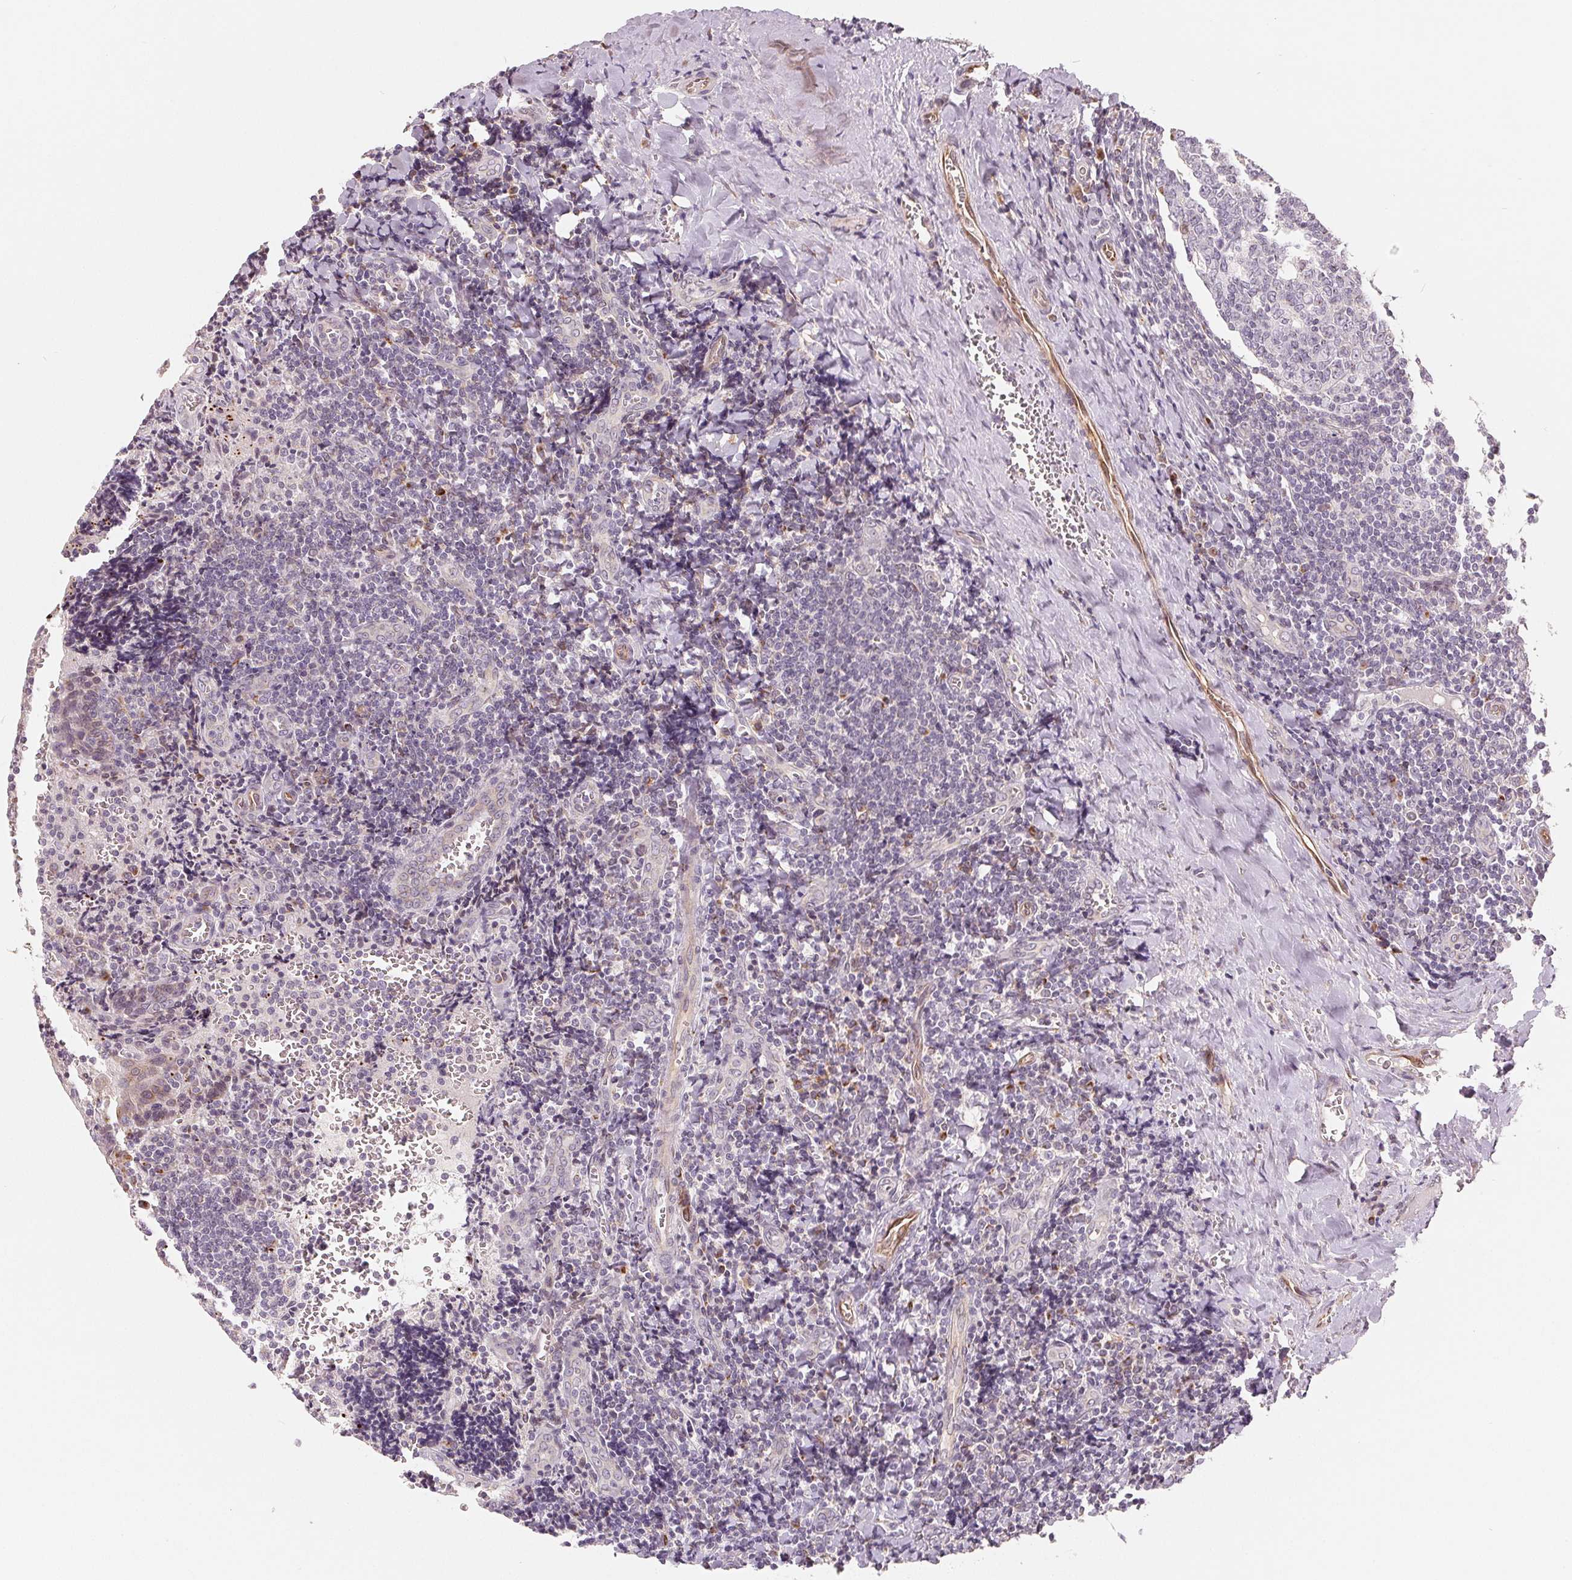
{"staining": {"intensity": "moderate", "quantity": "<25%", "location": "cytoplasmic/membranous"}, "tissue": "tonsil", "cell_type": "Germinal center cells", "image_type": "normal", "snomed": [{"axis": "morphology", "description": "Normal tissue, NOS"}, {"axis": "morphology", "description": "Inflammation, NOS"}, {"axis": "topography", "description": "Tonsil"}], "caption": "High-power microscopy captured an immunohistochemistry micrograph of benign tonsil, revealing moderate cytoplasmic/membranous positivity in approximately <25% of germinal center cells. The protein is stained brown, and the nuclei are stained in blue (DAB IHC with brightfield microscopy, high magnification).", "gene": "TMSB15B", "patient": {"sex": "female", "age": 31}}